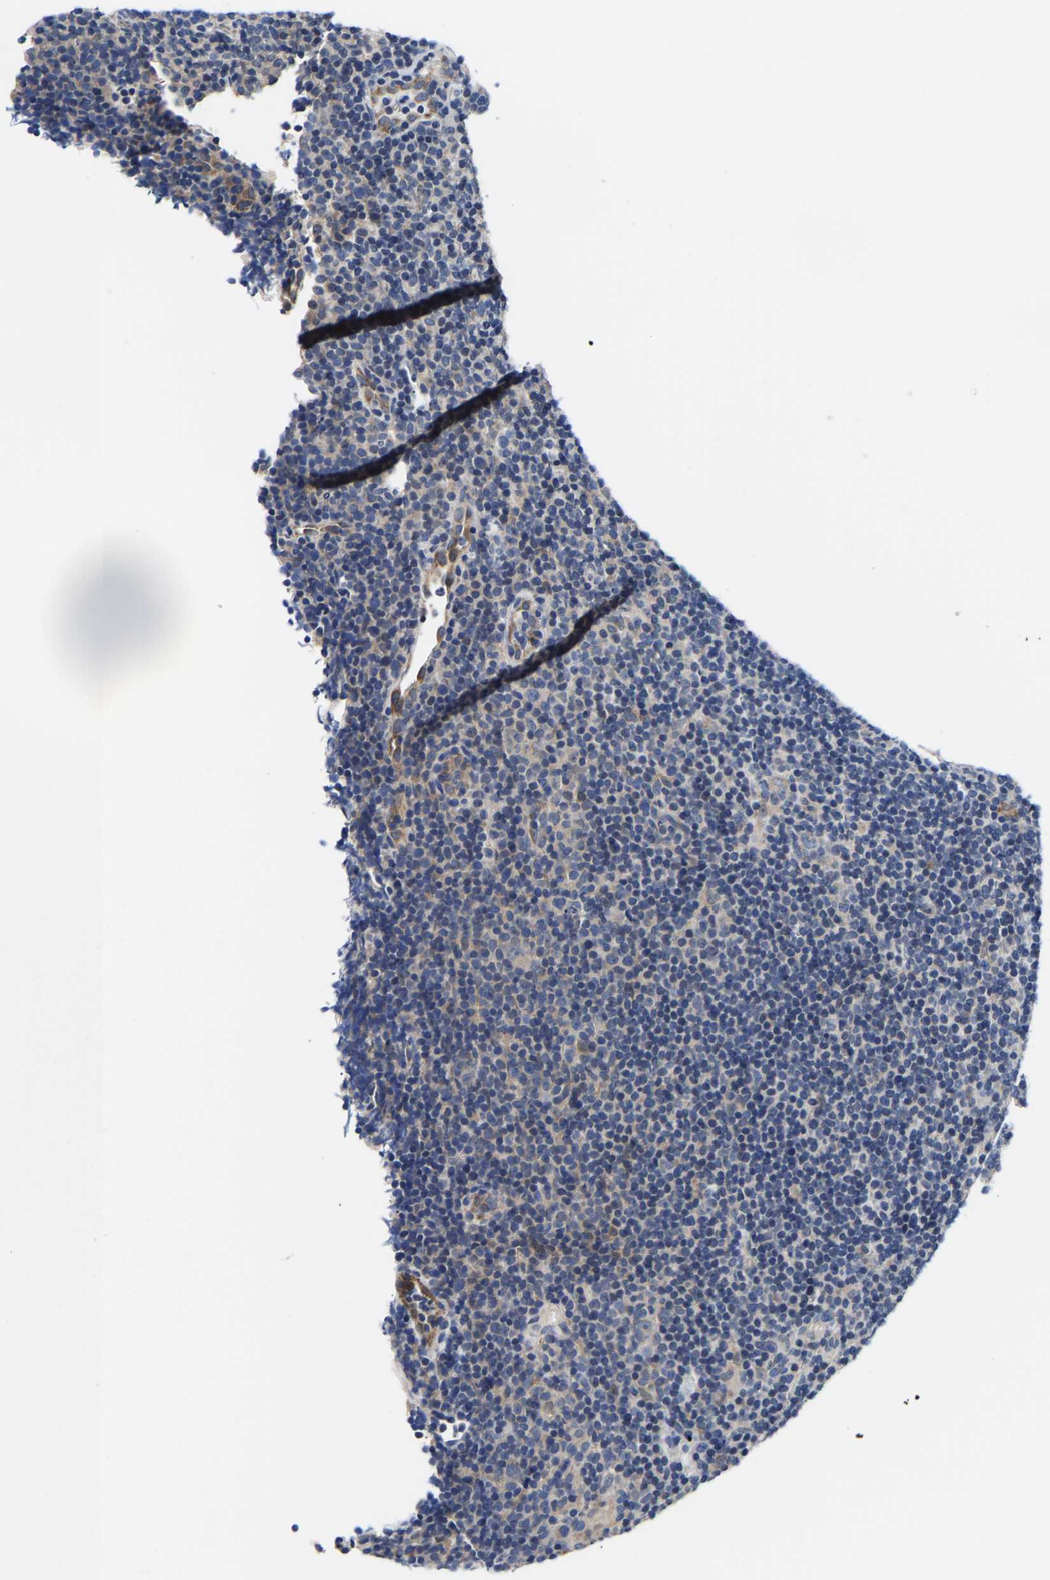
{"staining": {"intensity": "weak", "quantity": "<25%", "location": "cytoplasmic/membranous"}, "tissue": "lymphoma", "cell_type": "Tumor cells", "image_type": "cancer", "snomed": [{"axis": "morphology", "description": "Hodgkin's disease, NOS"}, {"axis": "topography", "description": "Lymph node"}], "caption": "Tumor cells are negative for brown protein staining in Hodgkin's disease.", "gene": "RINT1", "patient": {"sex": "female", "age": 57}}